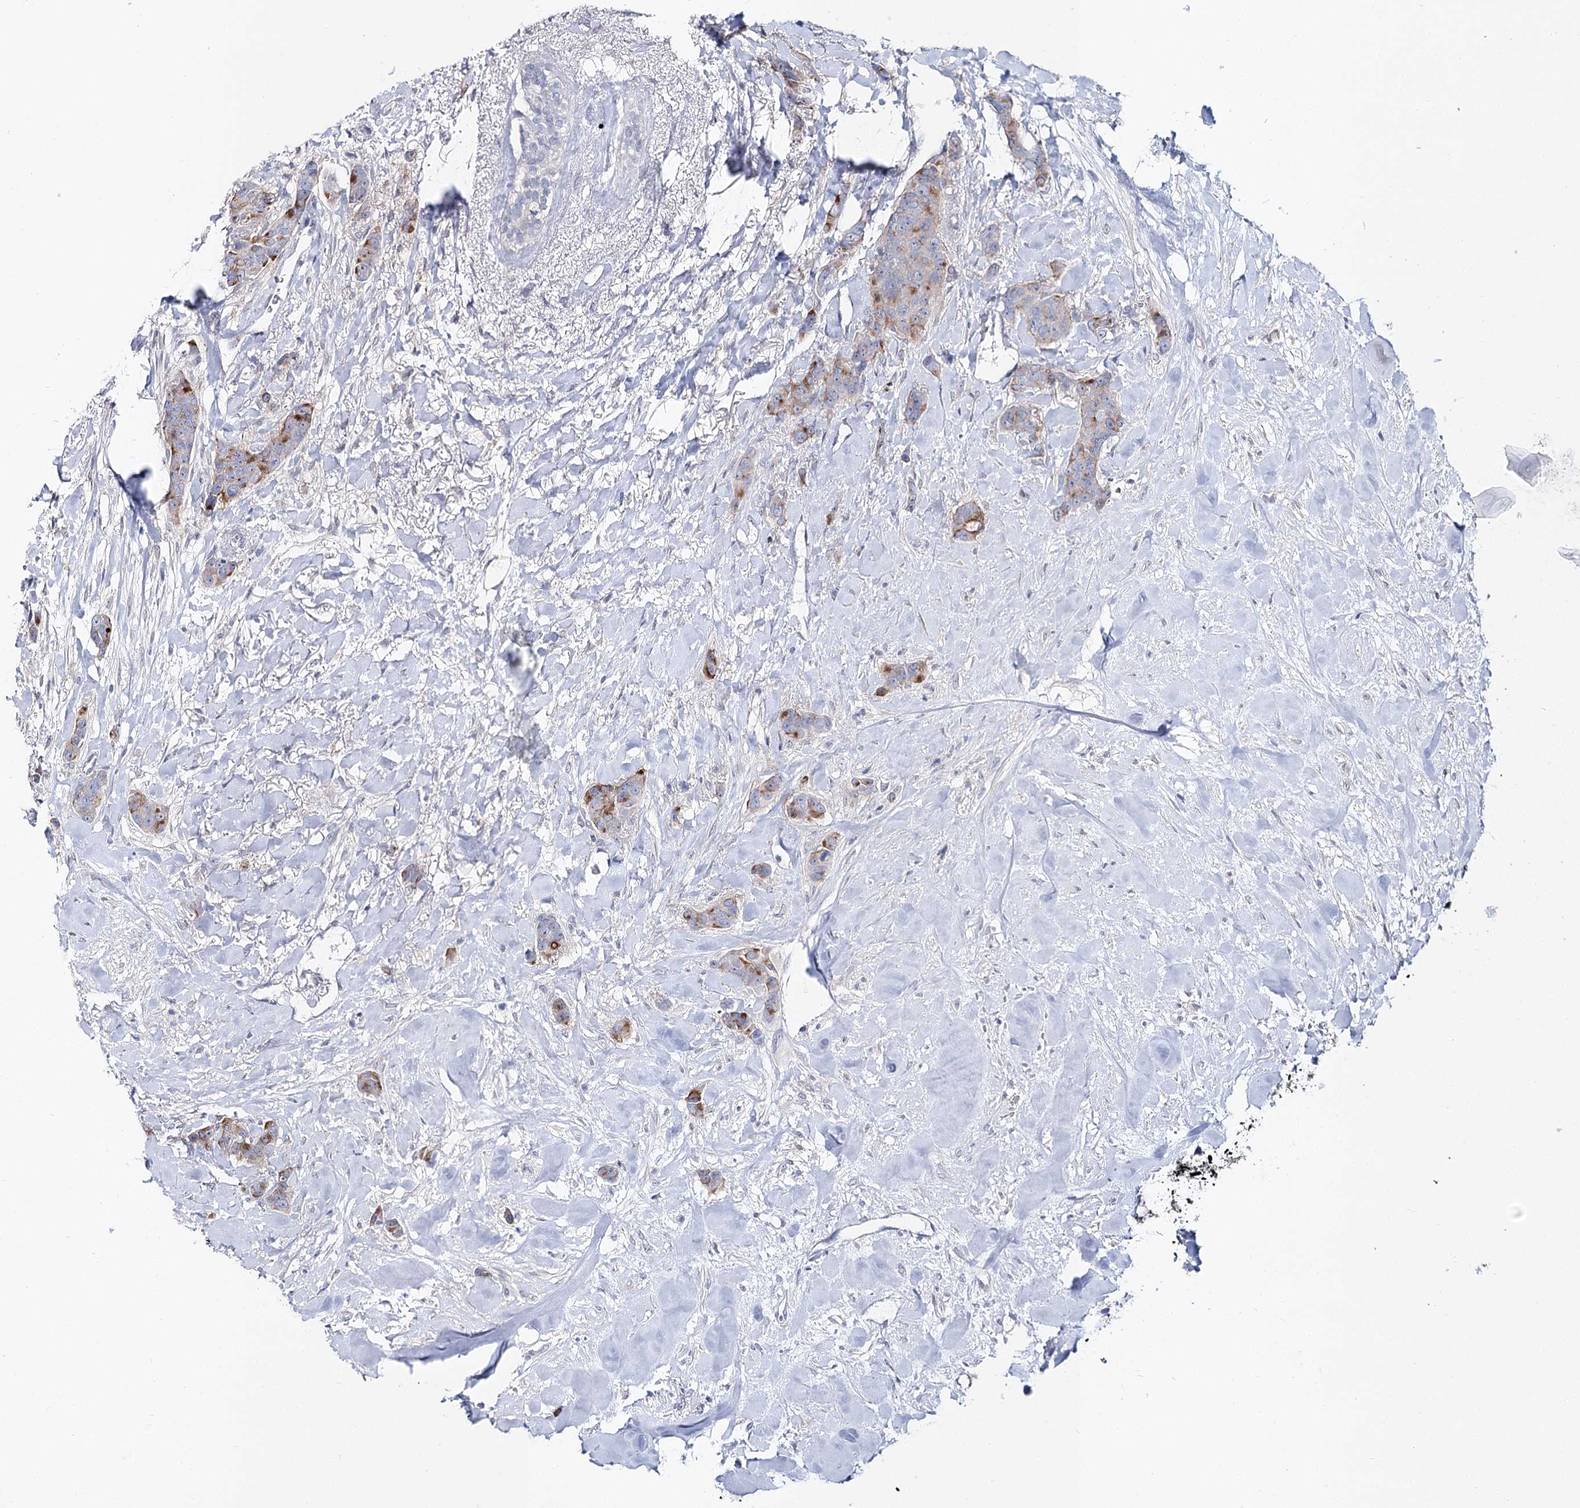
{"staining": {"intensity": "moderate", "quantity": "25%-75%", "location": "cytoplasmic/membranous"}, "tissue": "breast cancer", "cell_type": "Tumor cells", "image_type": "cancer", "snomed": [{"axis": "morphology", "description": "Duct carcinoma"}, {"axis": "topography", "description": "Breast"}], "caption": "Tumor cells demonstrate moderate cytoplasmic/membranous staining in about 25%-75% of cells in breast cancer (intraductal carcinoma). (DAB (3,3'-diaminobenzidine) = brown stain, brightfield microscopy at high magnification).", "gene": "UGP2", "patient": {"sex": "female", "age": 40}}